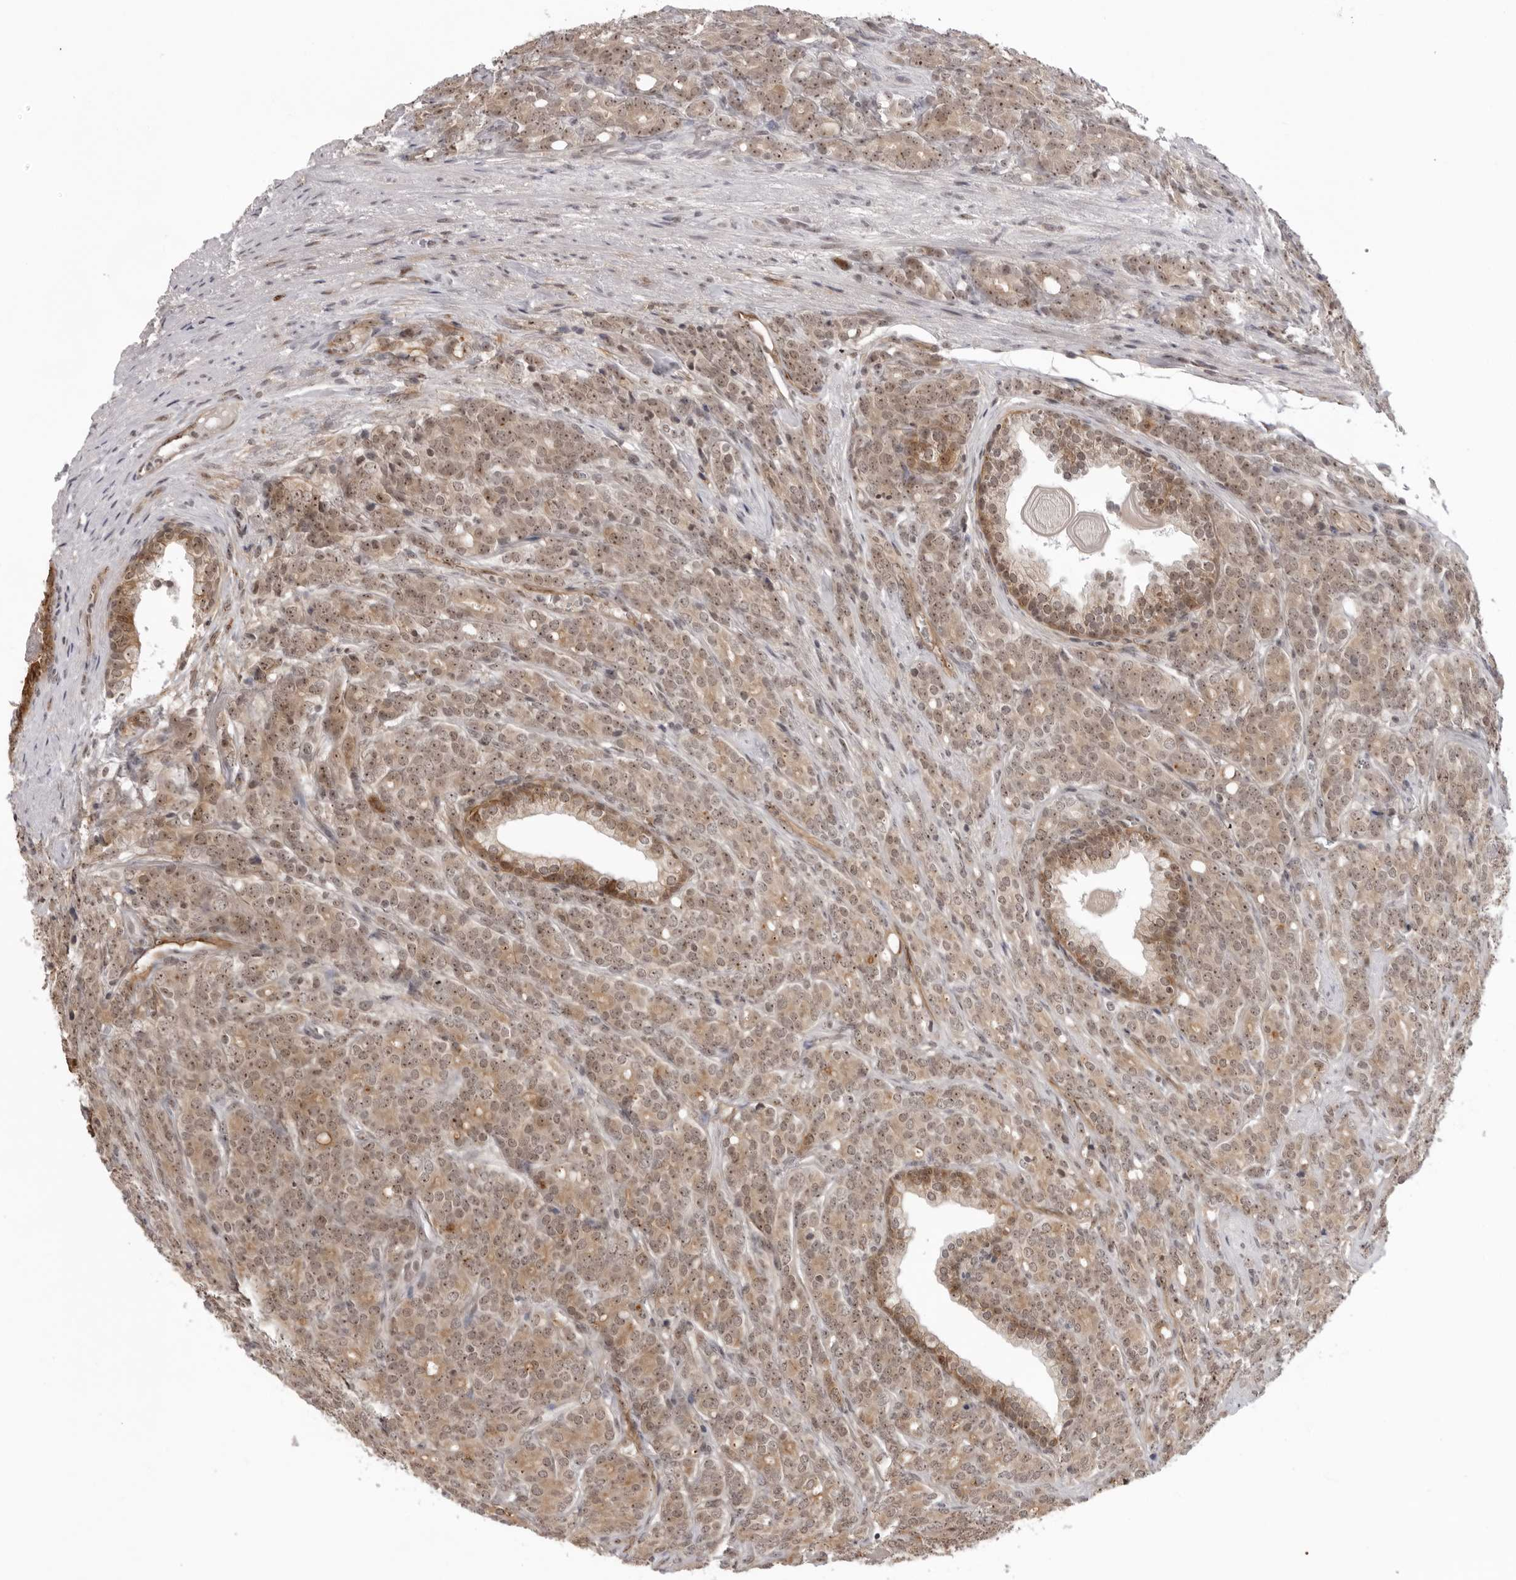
{"staining": {"intensity": "moderate", "quantity": ">75%", "location": "cytoplasmic/membranous,nuclear"}, "tissue": "prostate cancer", "cell_type": "Tumor cells", "image_type": "cancer", "snomed": [{"axis": "morphology", "description": "Adenocarcinoma, High grade"}, {"axis": "topography", "description": "Prostate"}], "caption": "Brown immunohistochemical staining in human high-grade adenocarcinoma (prostate) exhibits moderate cytoplasmic/membranous and nuclear staining in about >75% of tumor cells. The staining was performed using DAB, with brown indicating positive protein expression. Nuclei are stained blue with hematoxylin.", "gene": "EXOSC10", "patient": {"sex": "male", "age": 62}}